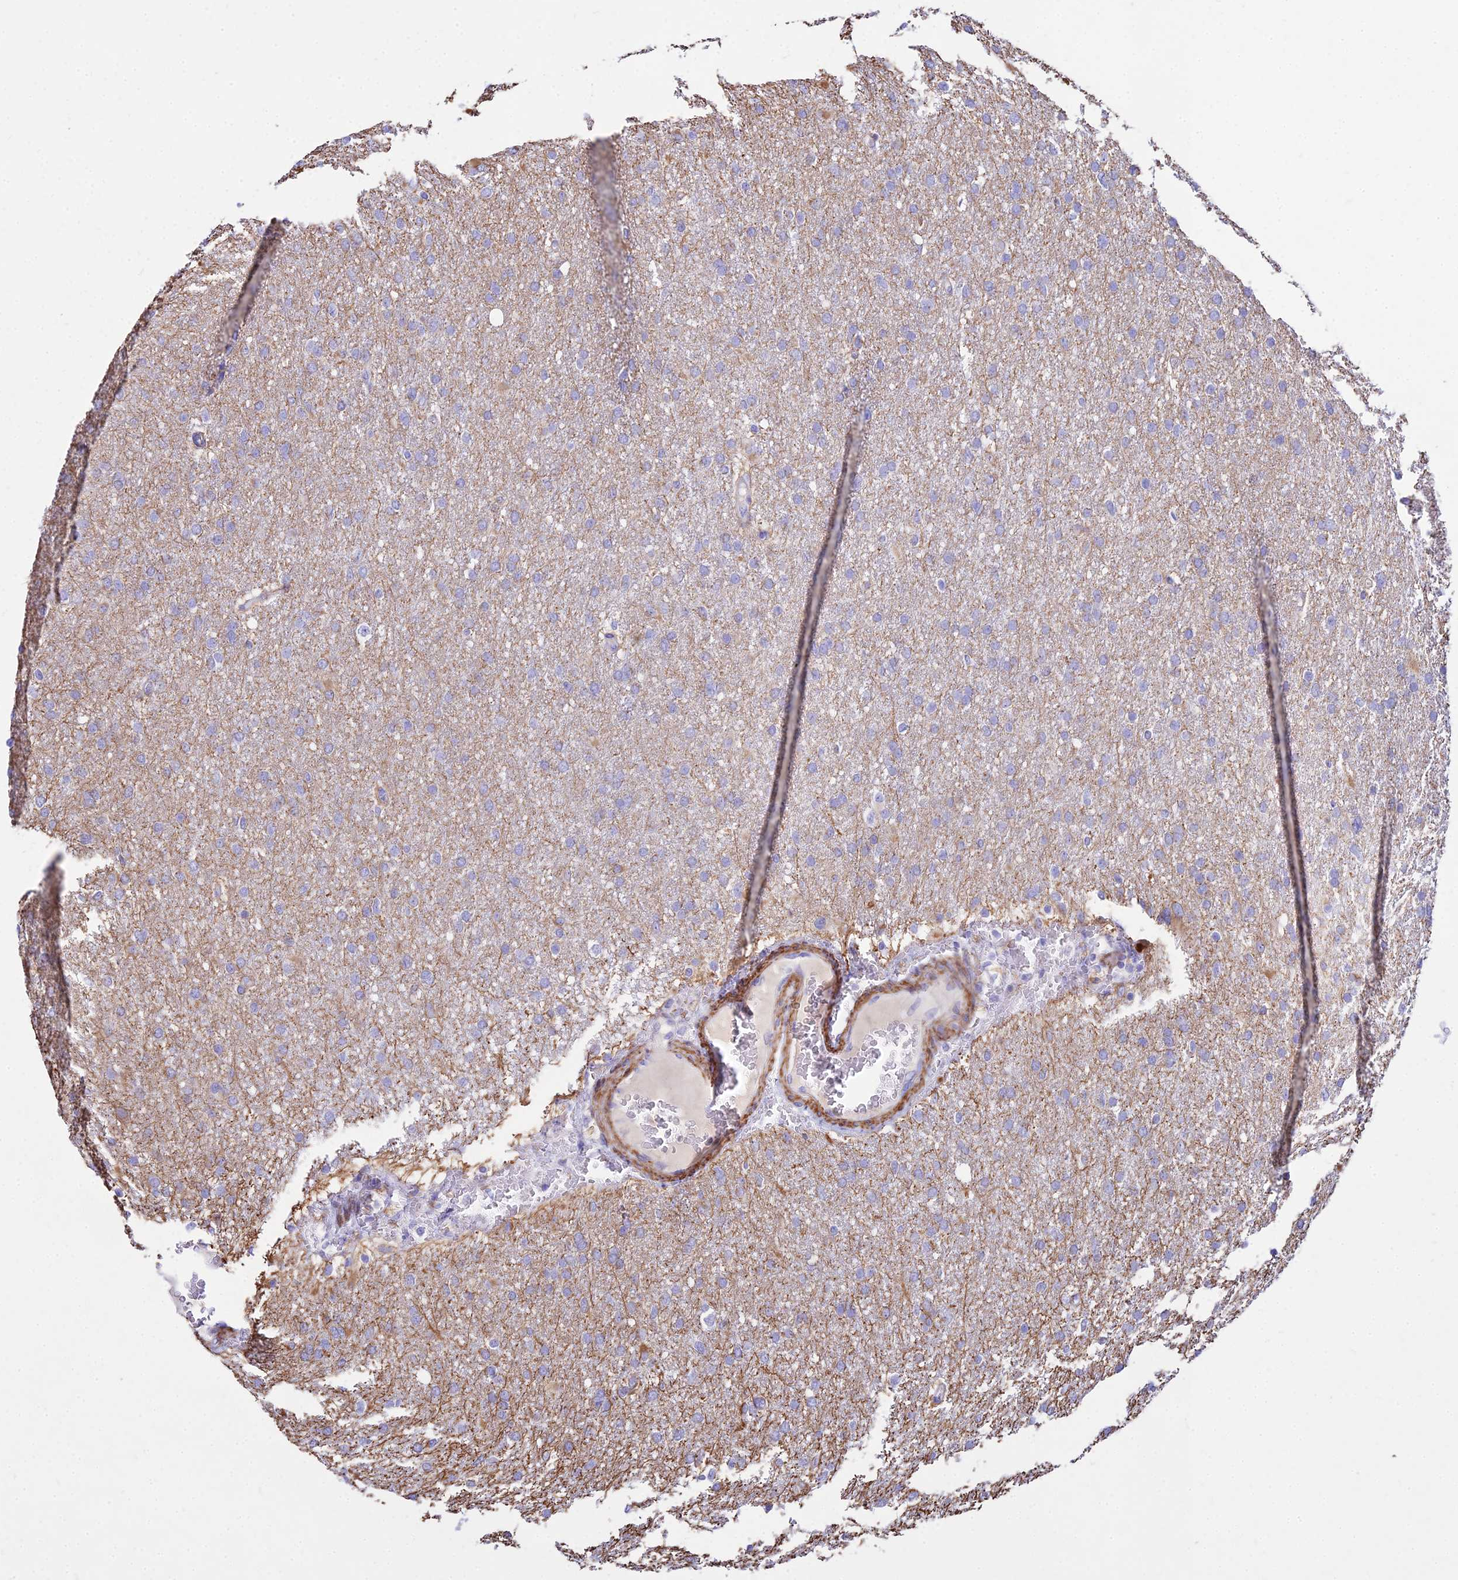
{"staining": {"intensity": "negative", "quantity": "none", "location": "none"}, "tissue": "glioma", "cell_type": "Tumor cells", "image_type": "cancer", "snomed": [{"axis": "morphology", "description": "Glioma, malignant, High grade"}, {"axis": "topography", "description": "Cerebral cortex"}], "caption": "Immunohistochemical staining of human glioma reveals no significant staining in tumor cells.", "gene": "DLX1", "patient": {"sex": "female", "age": 36}}